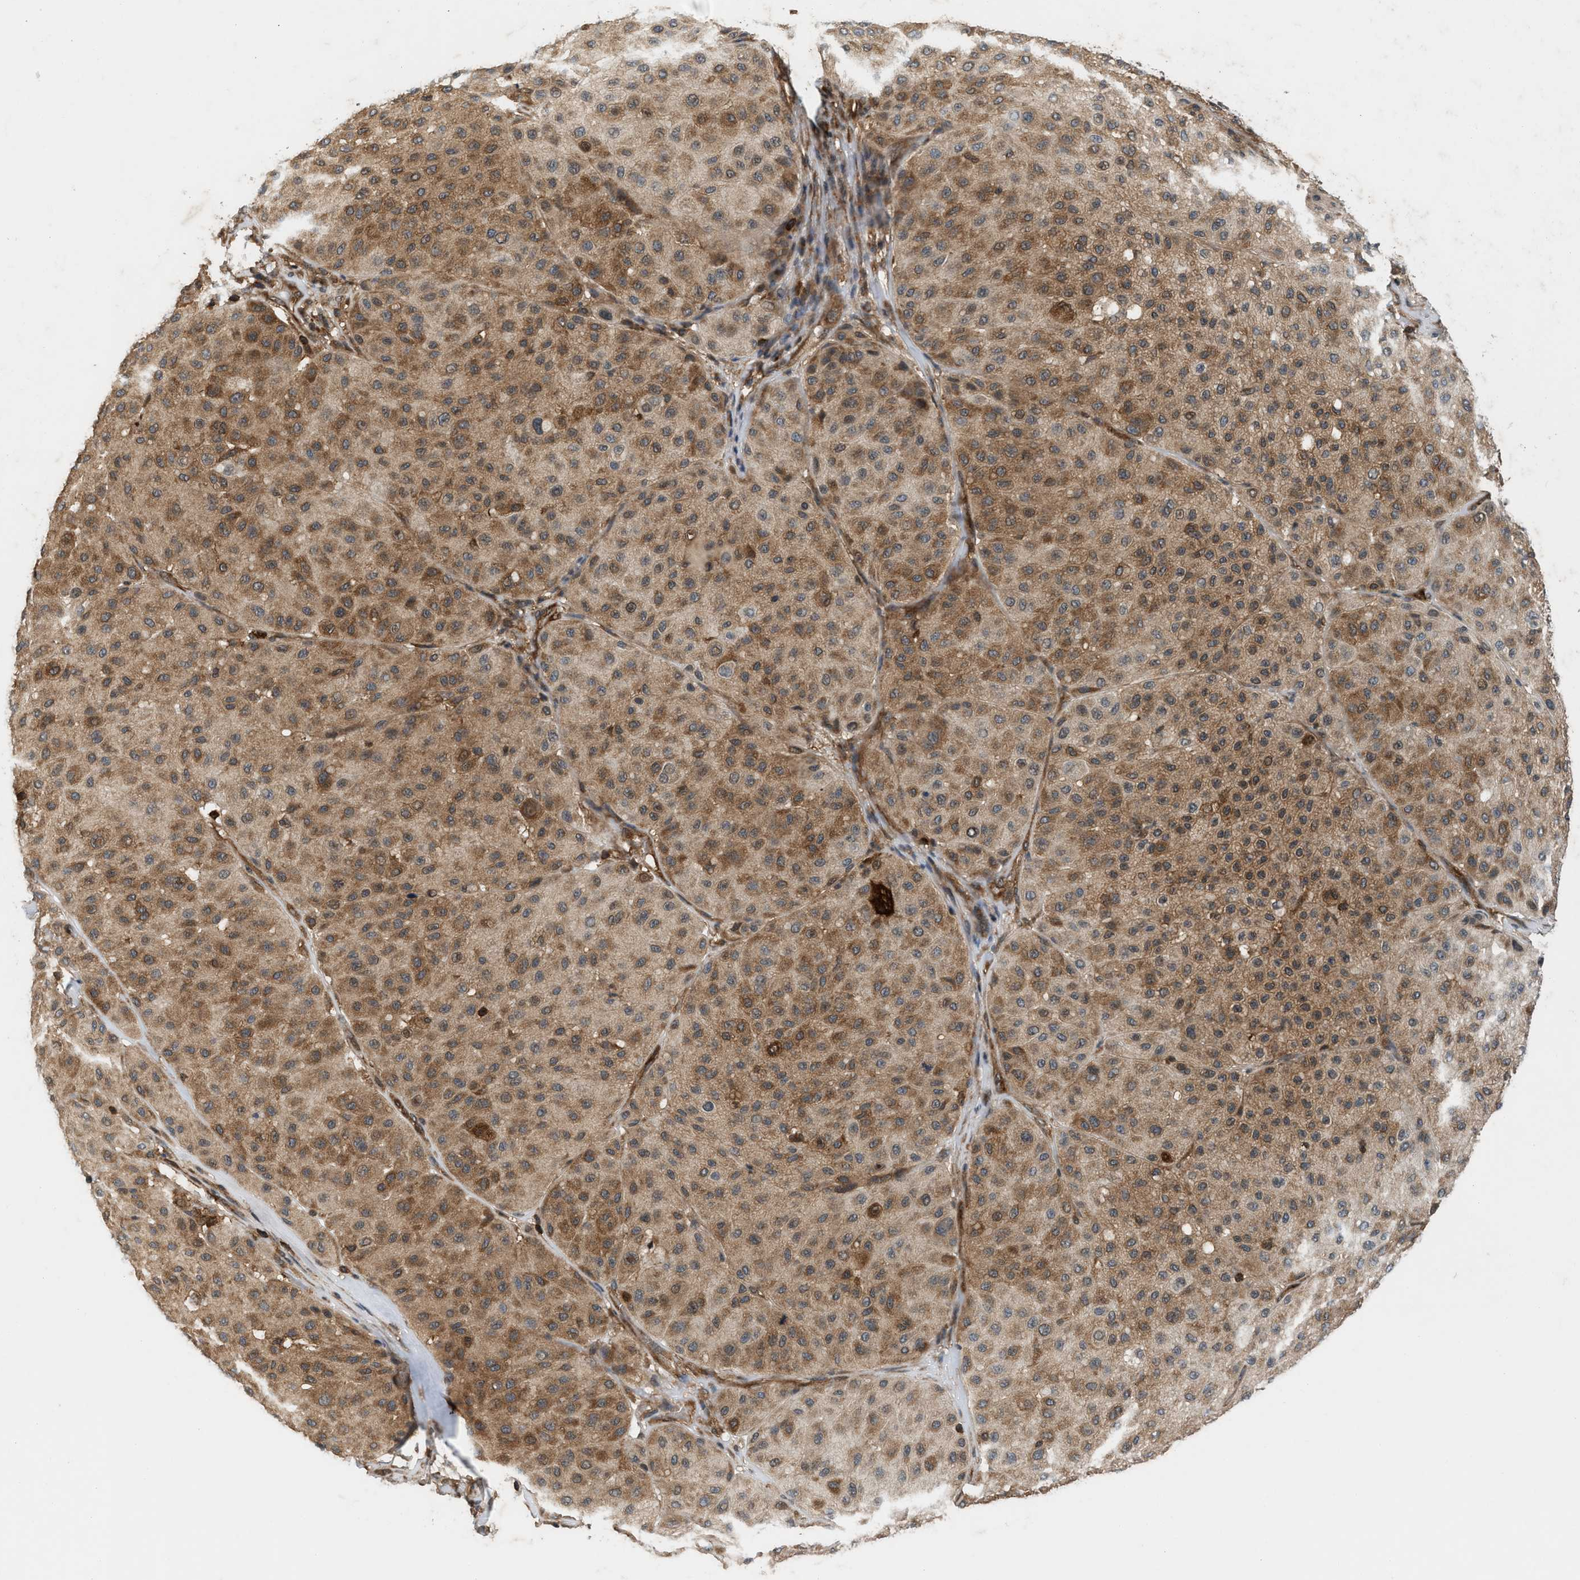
{"staining": {"intensity": "moderate", "quantity": ">75%", "location": "cytoplasmic/membranous"}, "tissue": "melanoma", "cell_type": "Tumor cells", "image_type": "cancer", "snomed": [{"axis": "morphology", "description": "Normal tissue, NOS"}, {"axis": "morphology", "description": "Malignant melanoma, Metastatic site"}, {"axis": "topography", "description": "Skin"}], "caption": "Moderate cytoplasmic/membranous protein positivity is appreciated in about >75% of tumor cells in malignant melanoma (metastatic site).", "gene": "OXSR1", "patient": {"sex": "male", "age": 41}}